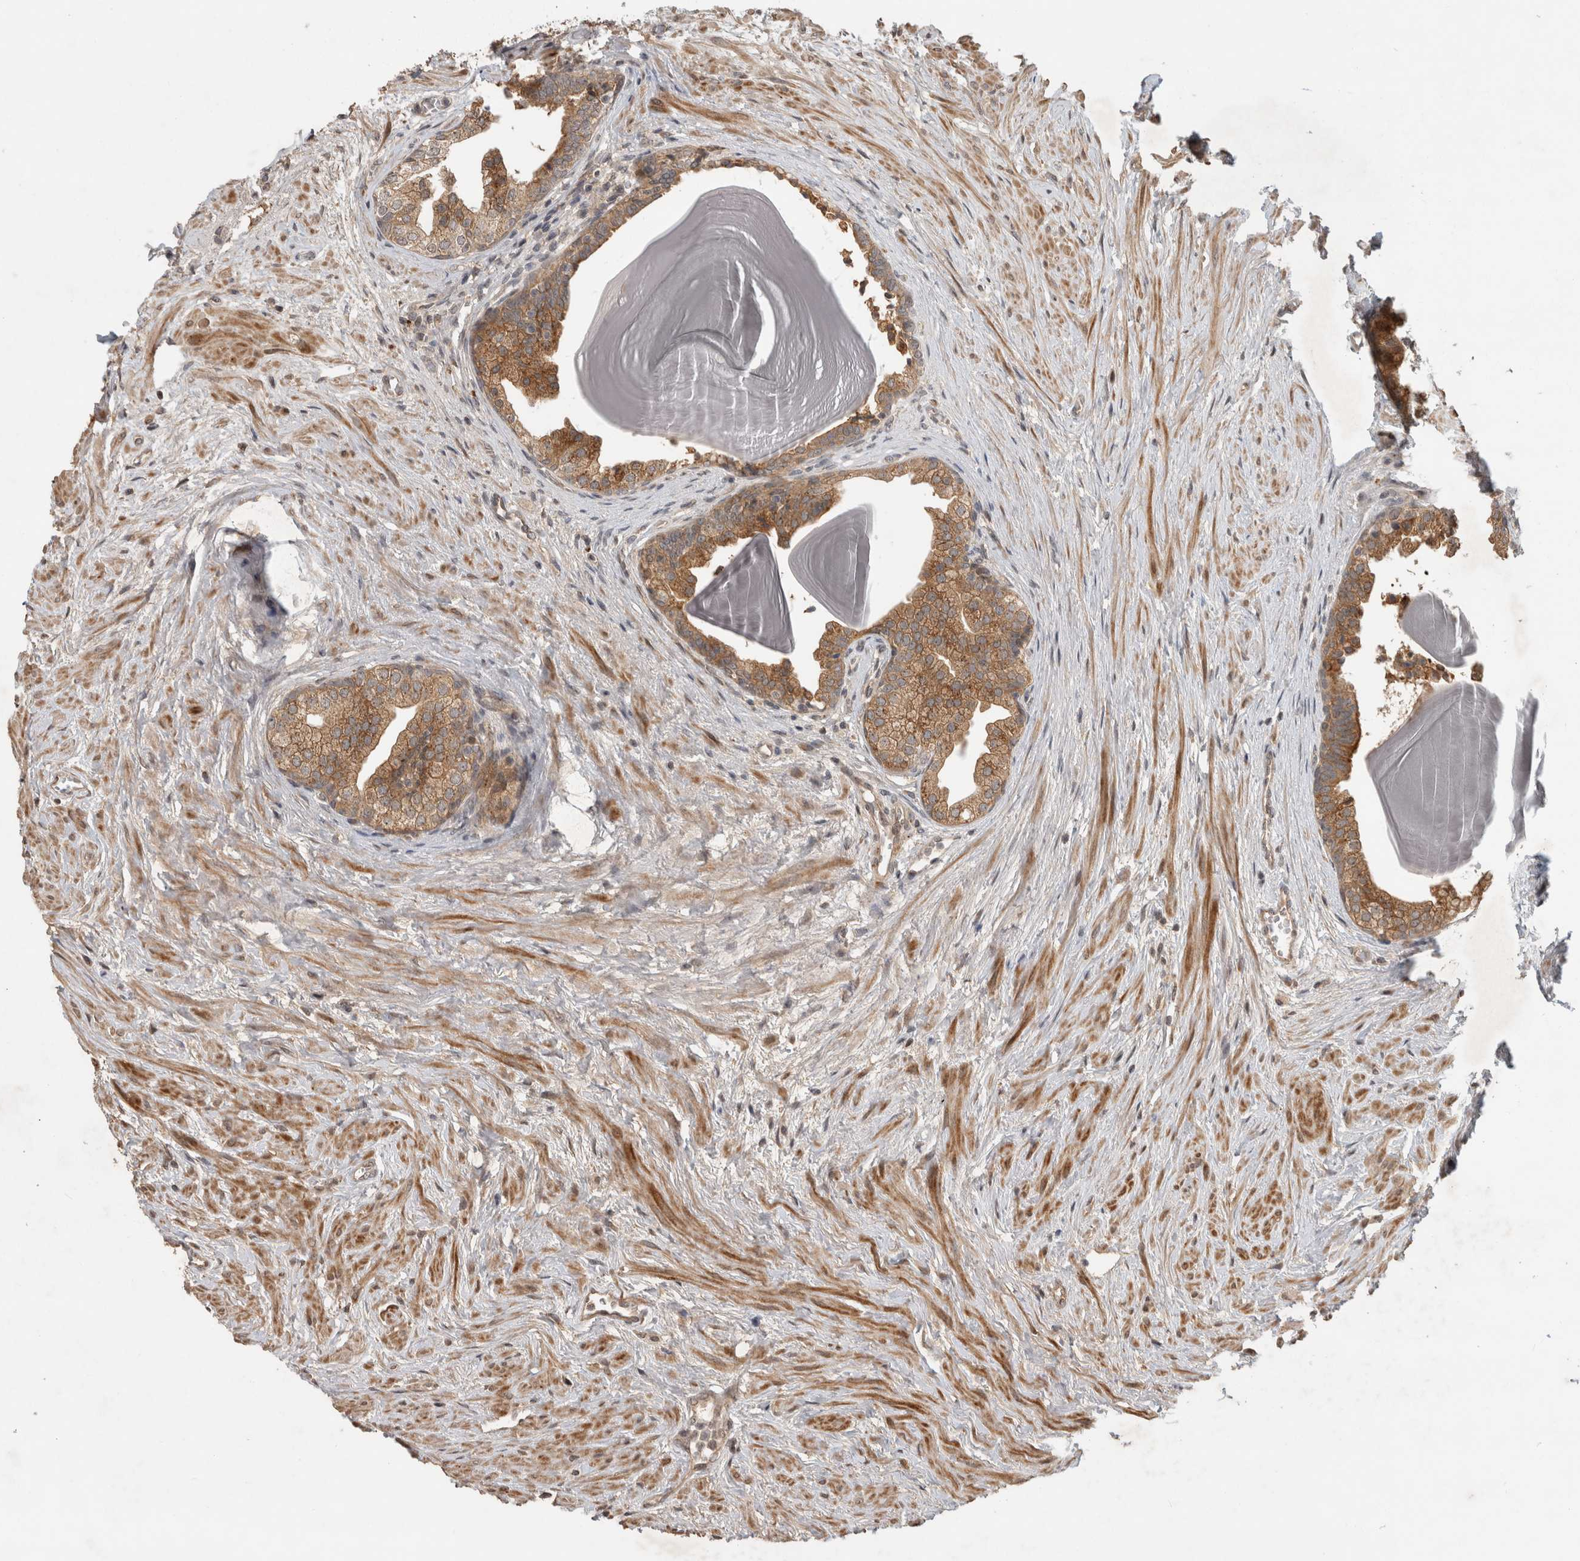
{"staining": {"intensity": "moderate", "quantity": ">75%", "location": "cytoplasmic/membranous"}, "tissue": "prostate", "cell_type": "Glandular cells", "image_type": "normal", "snomed": [{"axis": "morphology", "description": "Normal tissue, NOS"}, {"axis": "topography", "description": "Prostate"}], "caption": "Protein expression analysis of normal prostate displays moderate cytoplasmic/membranous staining in about >75% of glandular cells.", "gene": "PITPNC1", "patient": {"sex": "male", "age": 48}}